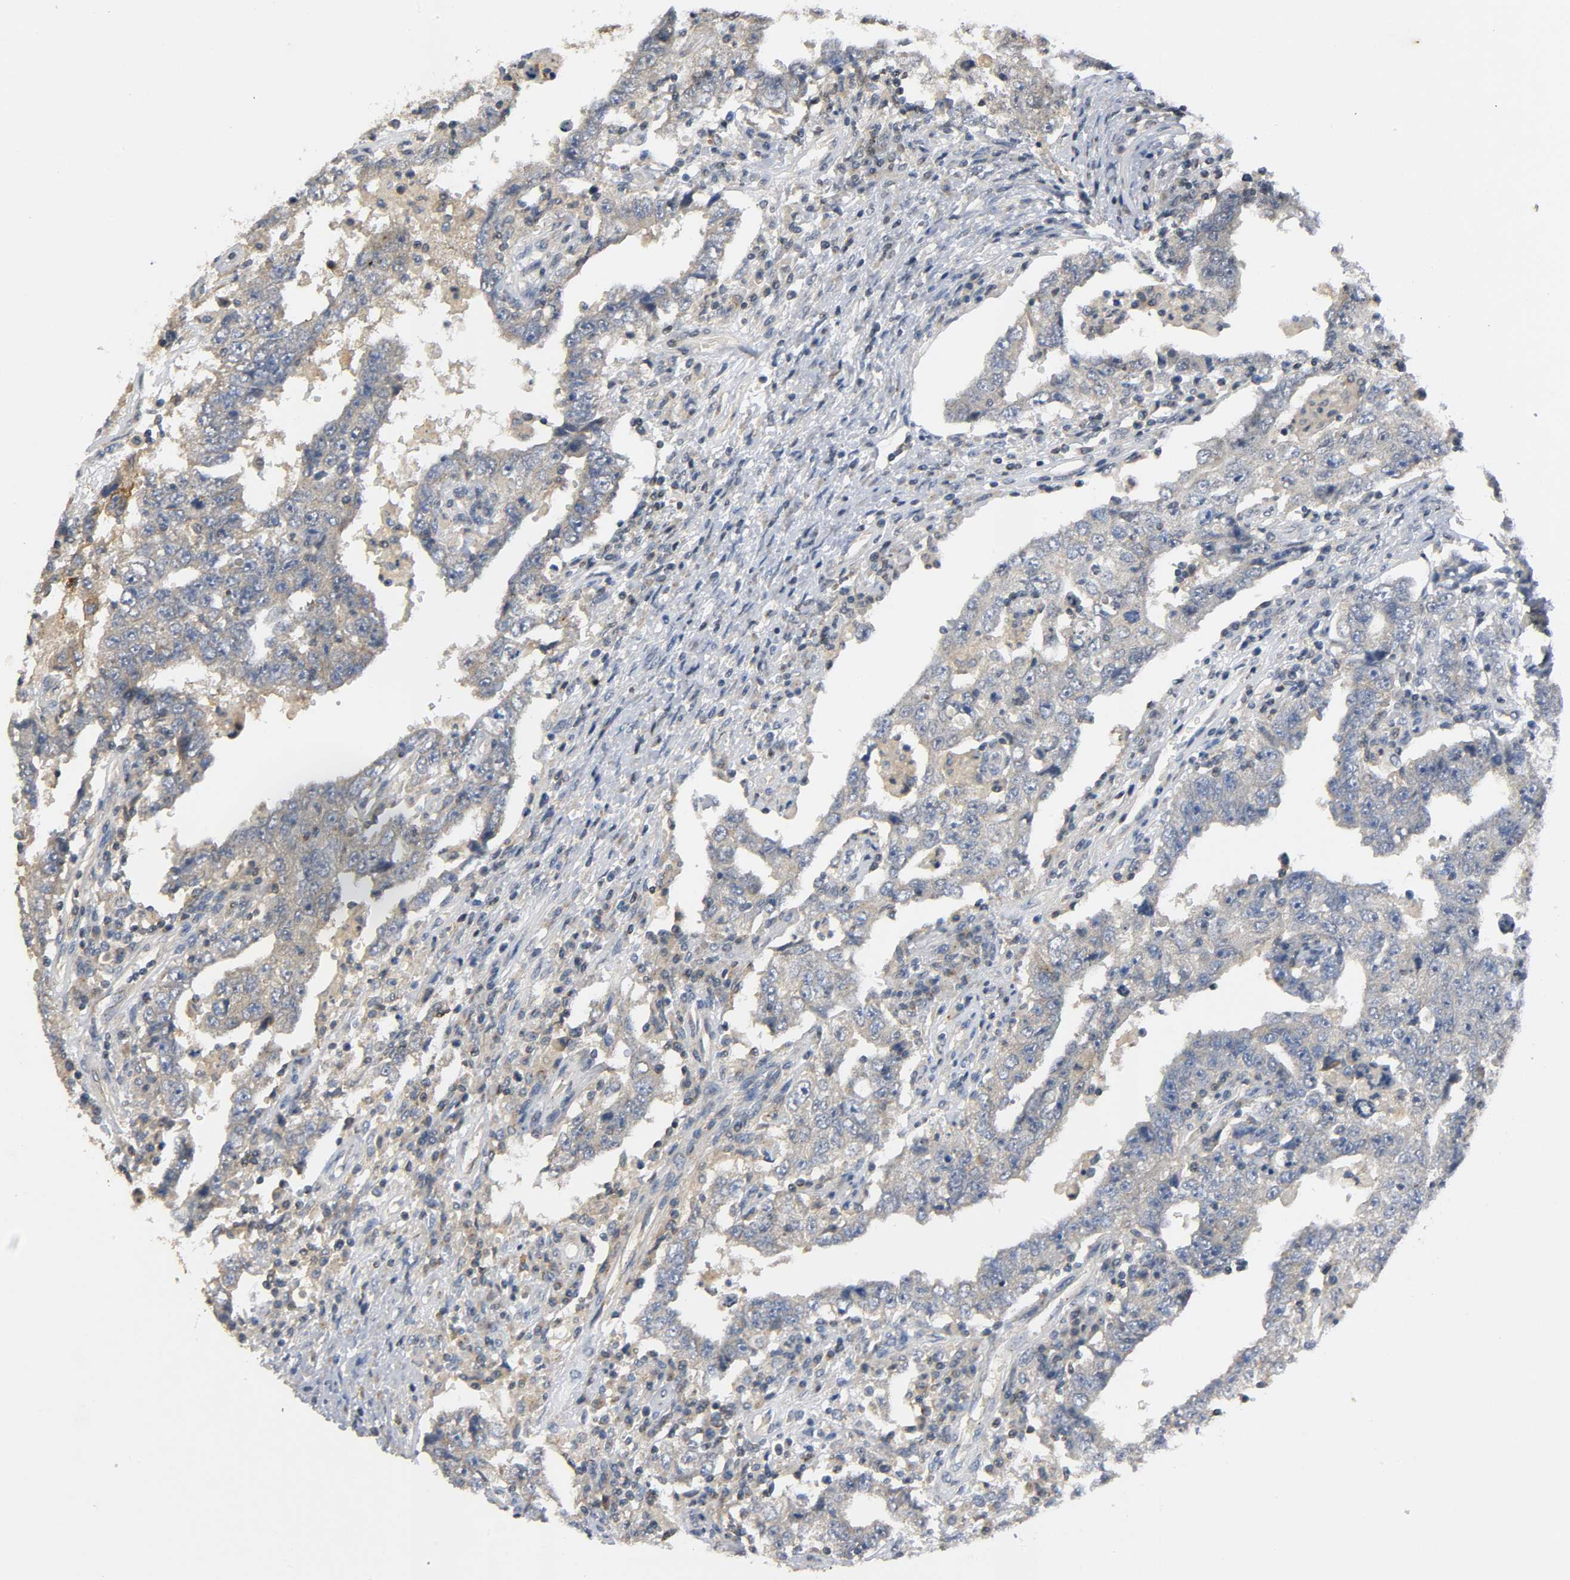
{"staining": {"intensity": "weak", "quantity": ">75%", "location": "cytoplasmic/membranous"}, "tissue": "testis cancer", "cell_type": "Tumor cells", "image_type": "cancer", "snomed": [{"axis": "morphology", "description": "Carcinoma, Embryonal, NOS"}, {"axis": "topography", "description": "Testis"}], "caption": "Protein expression analysis of testis cancer shows weak cytoplasmic/membranous positivity in approximately >75% of tumor cells. (DAB (3,3'-diaminobenzidine) IHC, brown staining for protein, blue staining for nuclei).", "gene": "IKBKB", "patient": {"sex": "male", "age": 26}}